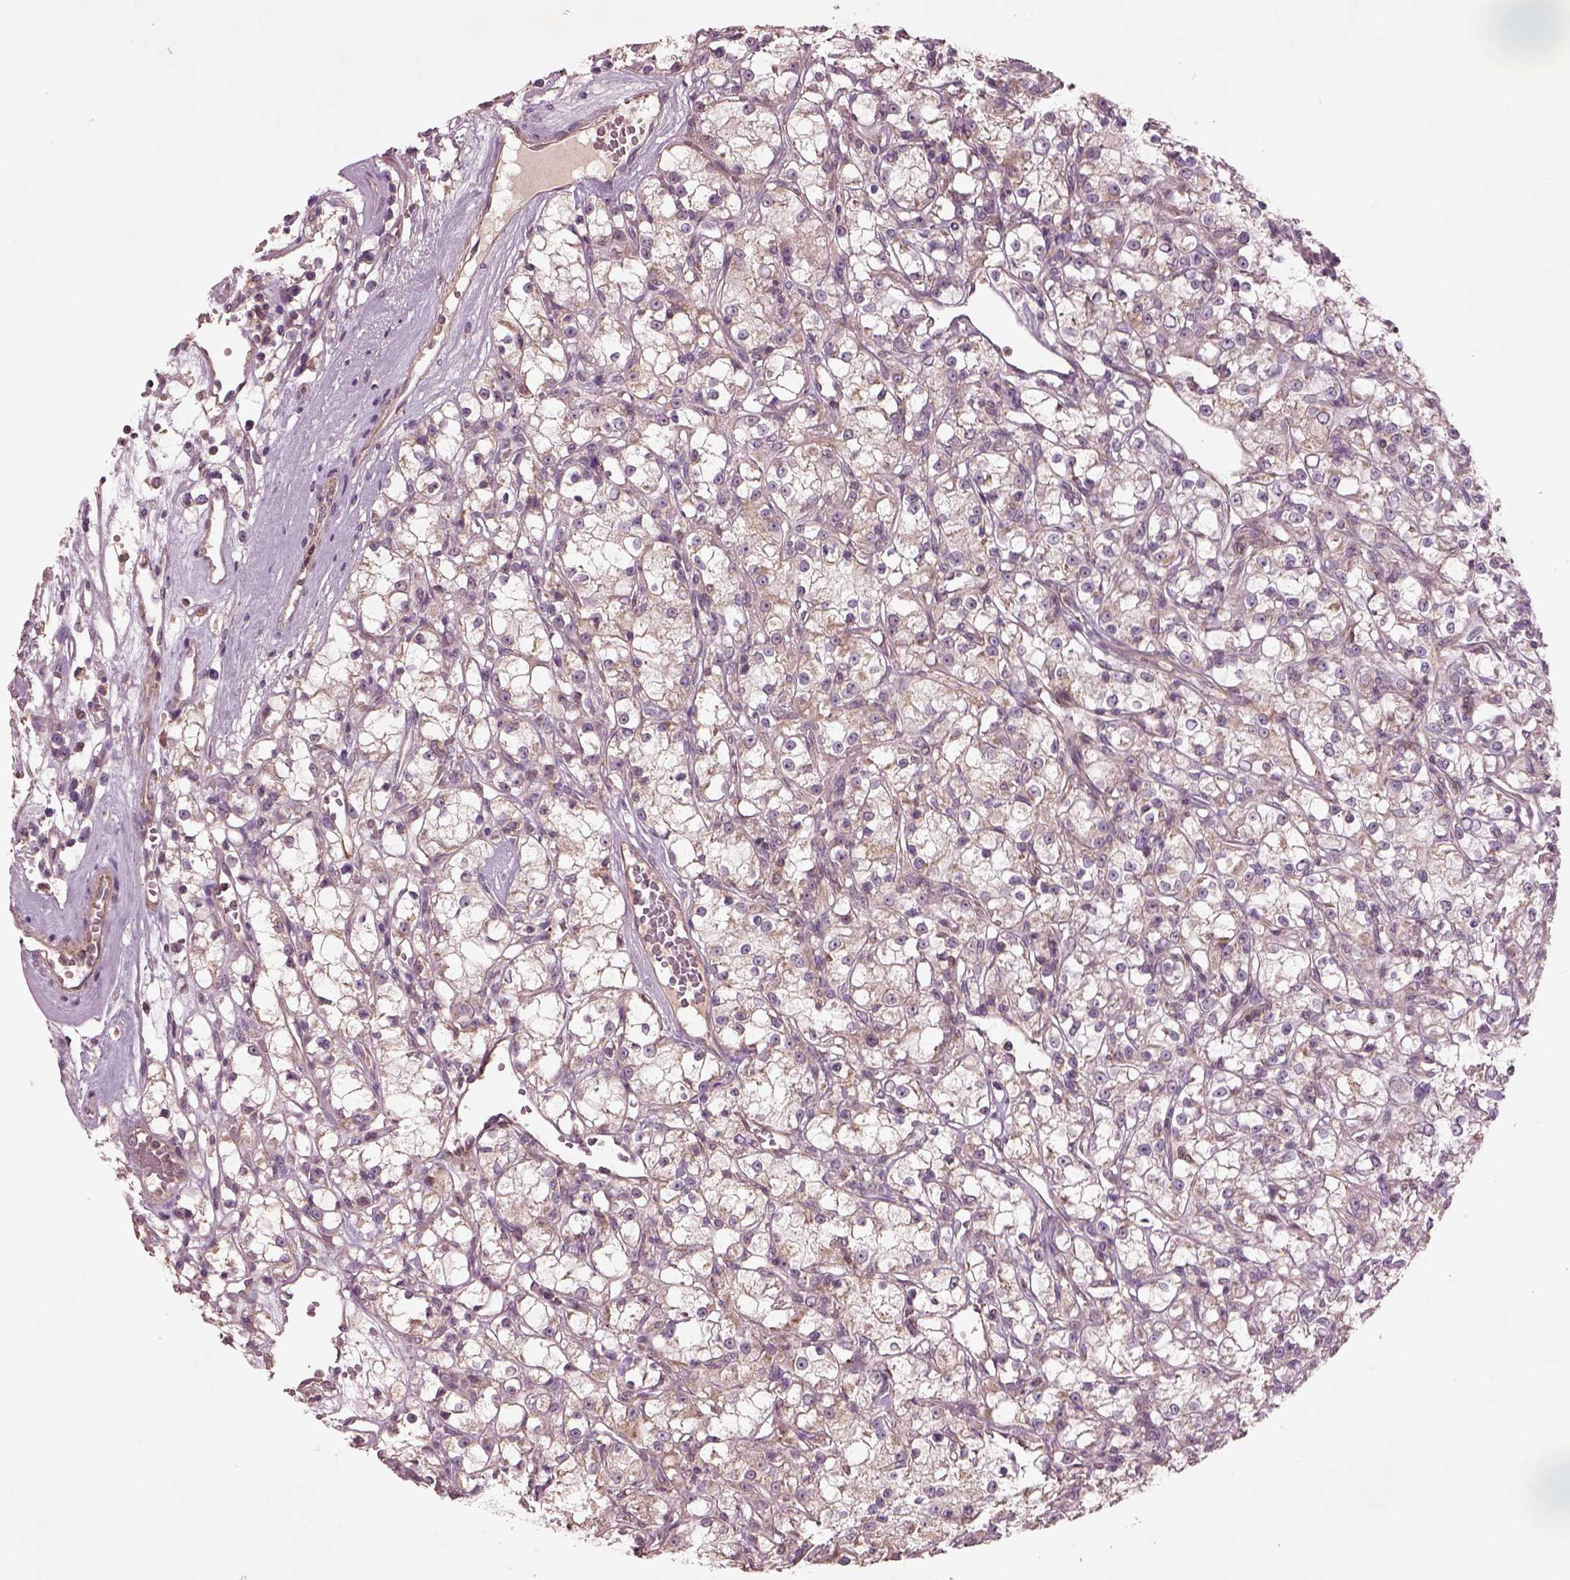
{"staining": {"intensity": "weak", "quantity": "25%-75%", "location": "cytoplasmic/membranous"}, "tissue": "renal cancer", "cell_type": "Tumor cells", "image_type": "cancer", "snomed": [{"axis": "morphology", "description": "Adenocarcinoma, NOS"}, {"axis": "topography", "description": "Kidney"}], "caption": "DAB immunohistochemical staining of renal cancer (adenocarcinoma) demonstrates weak cytoplasmic/membranous protein expression in approximately 25%-75% of tumor cells.", "gene": "SLC25A5", "patient": {"sex": "female", "age": 59}}